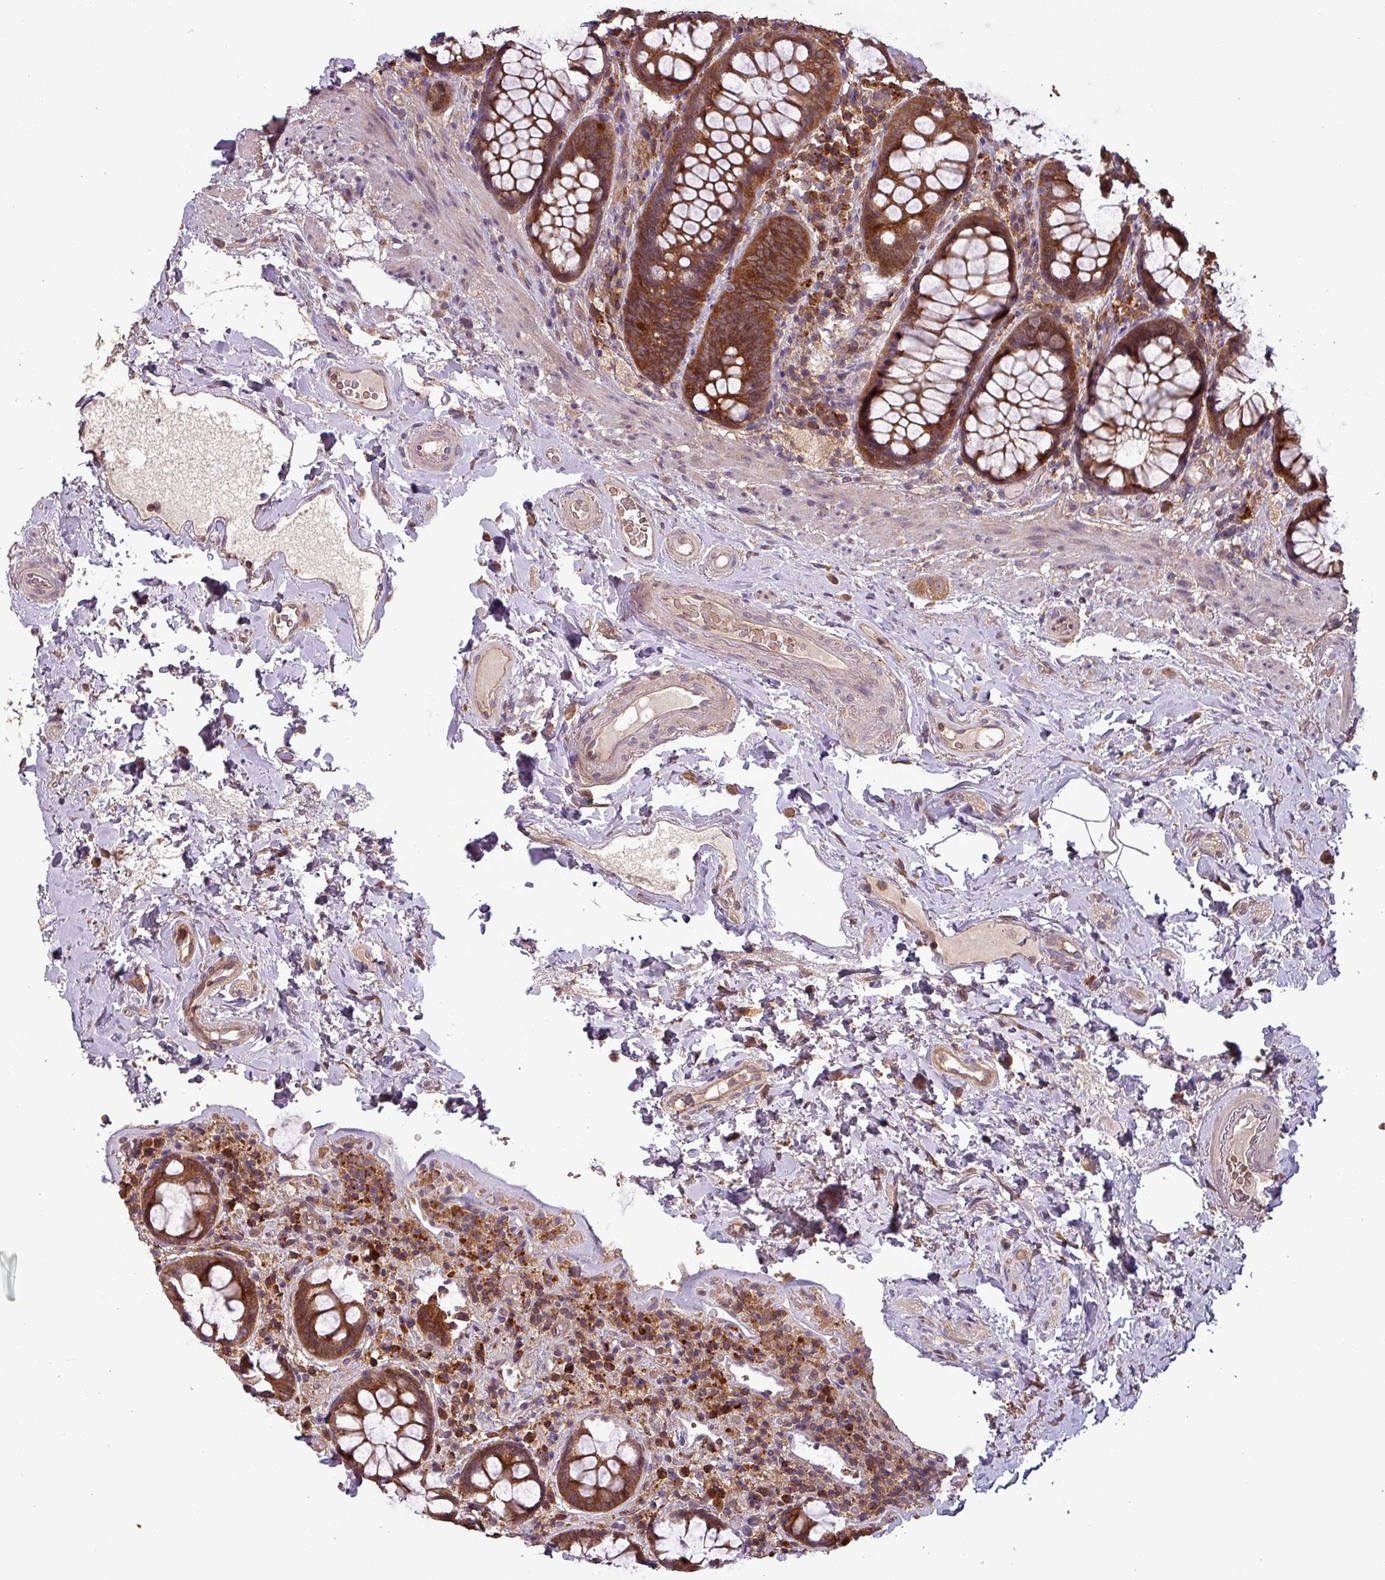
{"staining": {"intensity": "moderate", "quantity": ">75%", "location": "cytoplasmic/membranous"}, "tissue": "rectum", "cell_type": "Glandular cells", "image_type": "normal", "snomed": [{"axis": "morphology", "description": "Normal tissue, NOS"}, {"axis": "topography", "description": "Rectum"}], "caption": "Brown immunohistochemical staining in benign human rectum exhibits moderate cytoplasmic/membranous expression in approximately >75% of glandular cells. (DAB = brown stain, brightfield microscopy at high magnification).", "gene": "NT5C3A", "patient": {"sex": "male", "age": 83}}